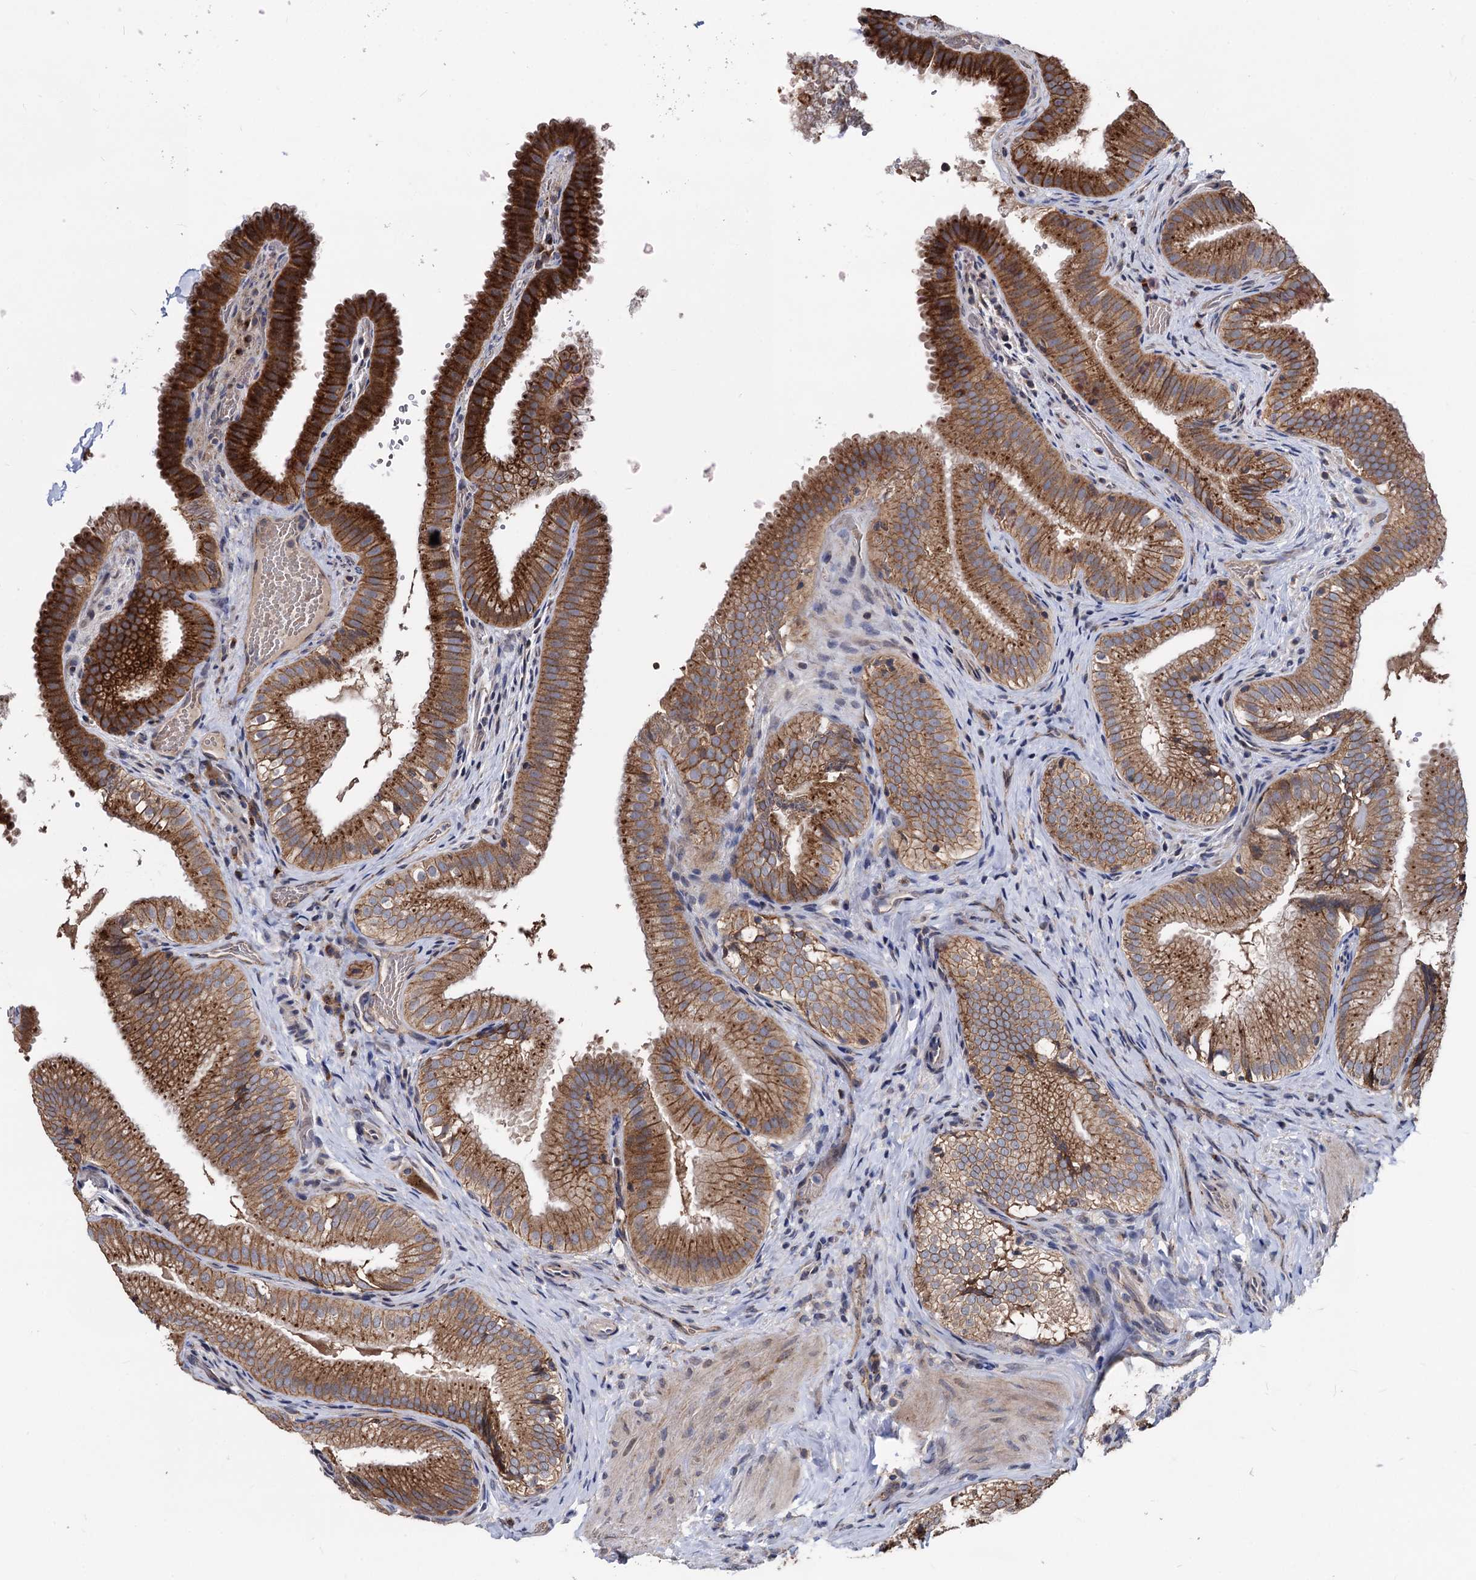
{"staining": {"intensity": "strong", "quantity": ">75%", "location": "cytoplasmic/membranous"}, "tissue": "gallbladder", "cell_type": "Glandular cells", "image_type": "normal", "snomed": [{"axis": "morphology", "description": "Normal tissue, NOS"}, {"axis": "topography", "description": "Gallbladder"}], "caption": "Approximately >75% of glandular cells in normal gallbladder reveal strong cytoplasmic/membranous protein positivity as visualized by brown immunohistochemical staining.", "gene": "SMAGP", "patient": {"sex": "female", "age": 30}}